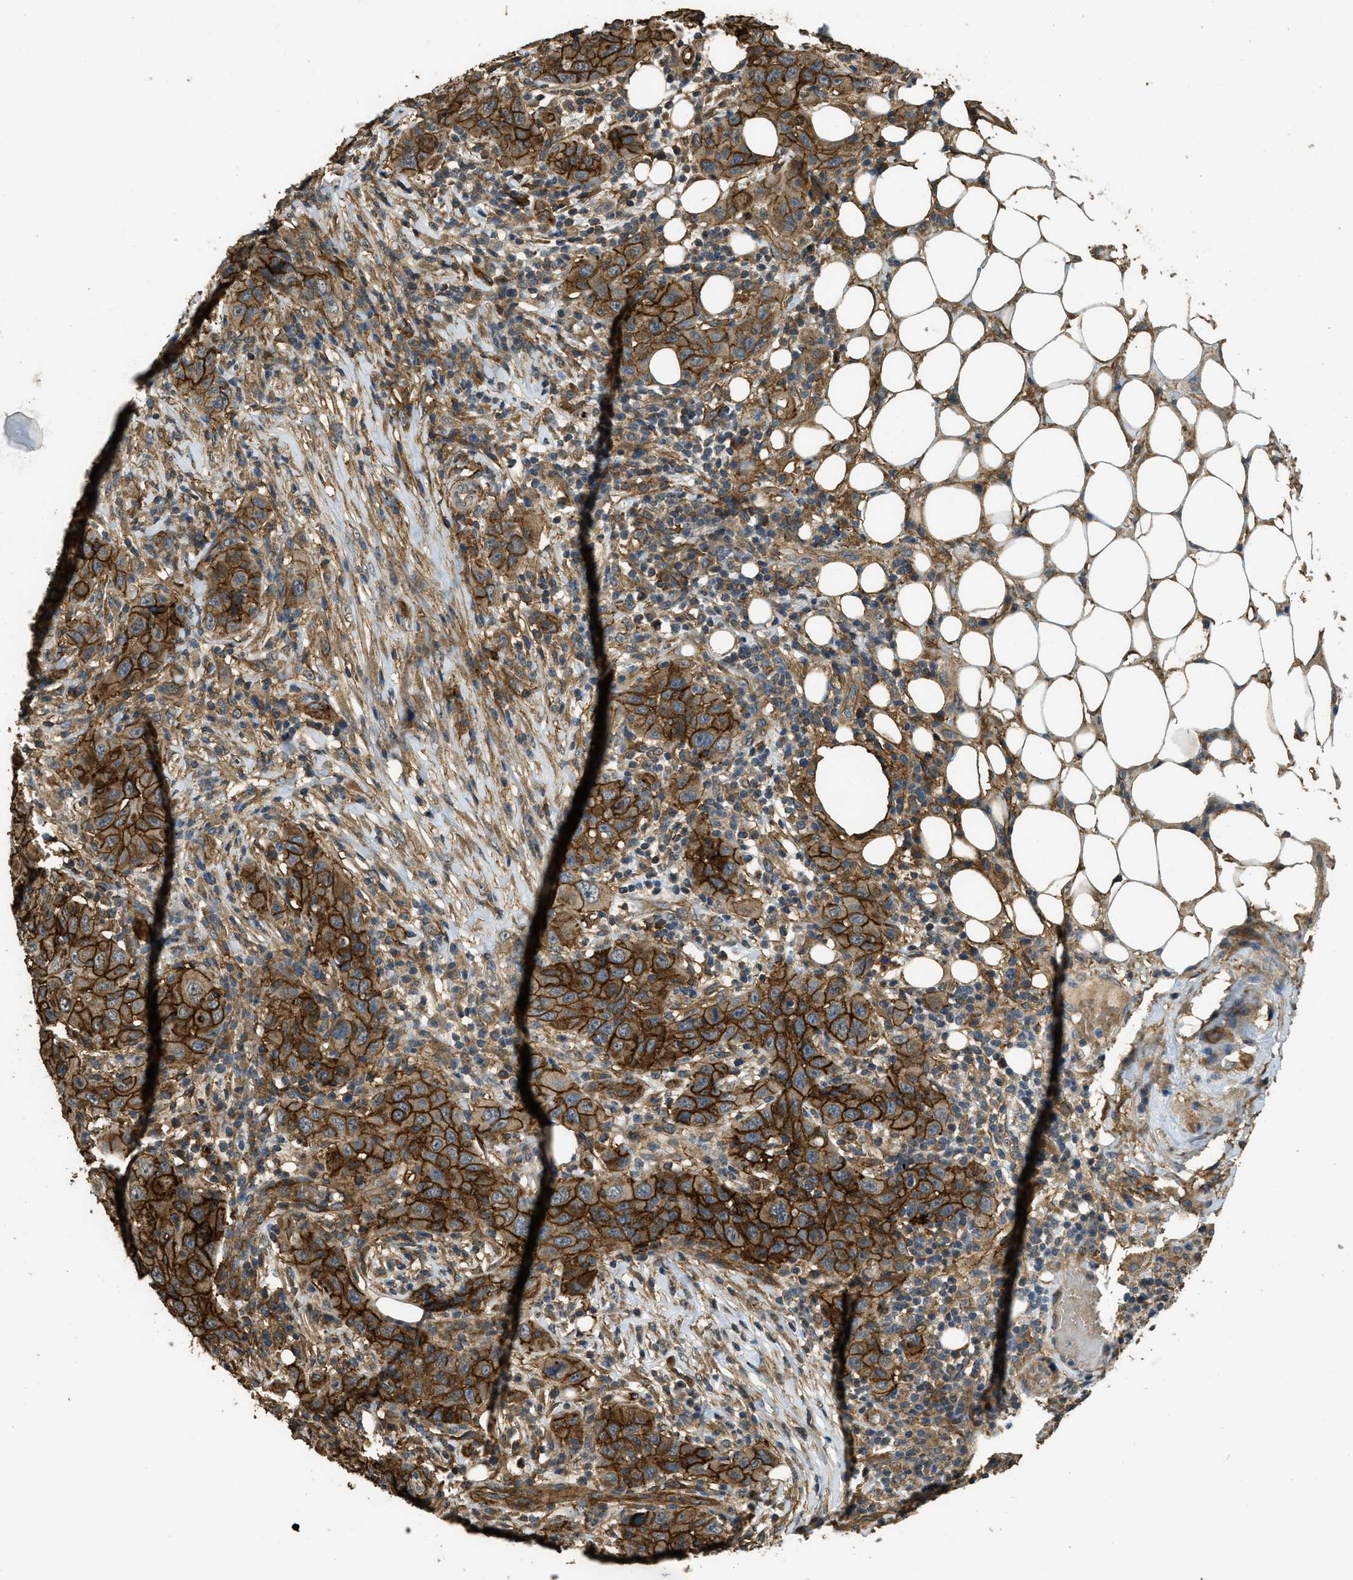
{"staining": {"intensity": "strong", "quantity": ">75%", "location": "cytoplasmic/membranous"}, "tissue": "skin cancer", "cell_type": "Tumor cells", "image_type": "cancer", "snomed": [{"axis": "morphology", "description": "Squamous cell carcinoma, NOS"}, {"axis": "topography", "description": "Skin"}], "caption": "Immunohistochemistry (IHC) staining of skin cancer (squamous cell carcinoma), which reveals high levels of strong cytoplasmic/membranous staining in approximately >75% of tumor cells indicating strong cytoplasmic/membranous protein staining. The staining was performed using DAB (3,3'-diaminobenzidine) (brown) for protein detection and nuclei were counterstained in hematoxylin (blue).", "gene": "CD276", "patient": {"sex": "female", "age": 88}}